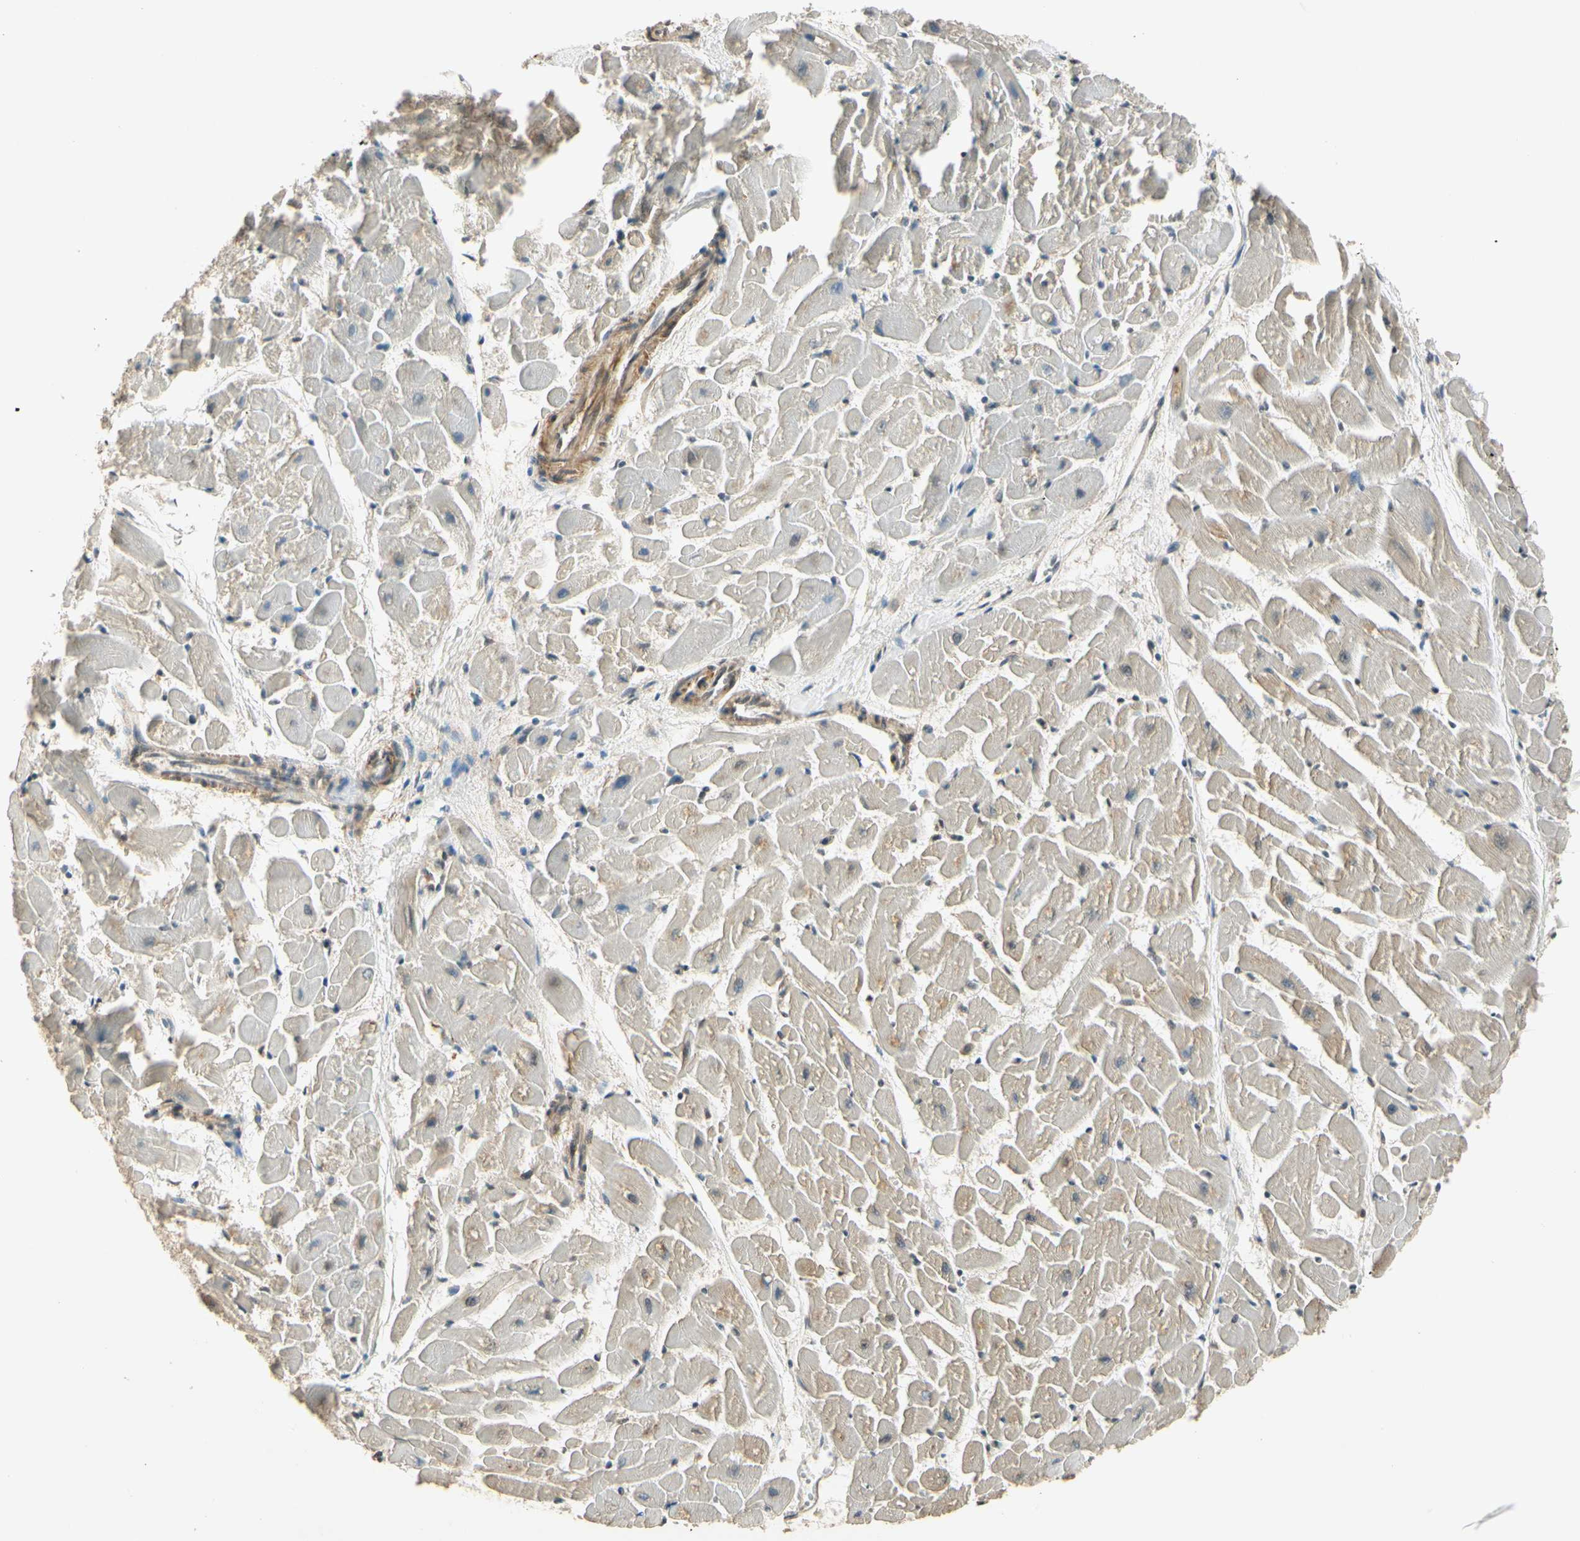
{"staining": {"intensity": "weak", "quantity": "<25%", "location": "cytoplasmic/membranous,nuclear"}, "tissue": "heart muscle", "cell_type": "Cardiomyocytes", "image_type": "normal", "snomed": [{"axis": "morphology", "description": "Normal tissue, NOS"}, {"axis": "topography", "description": "Heart"}], "caption": "Cardiomyocytes show no significant protein staining in unremarkable heart muscle.", "gene": "MCPH1", "patient": {"sex": "female", "age": 19}}